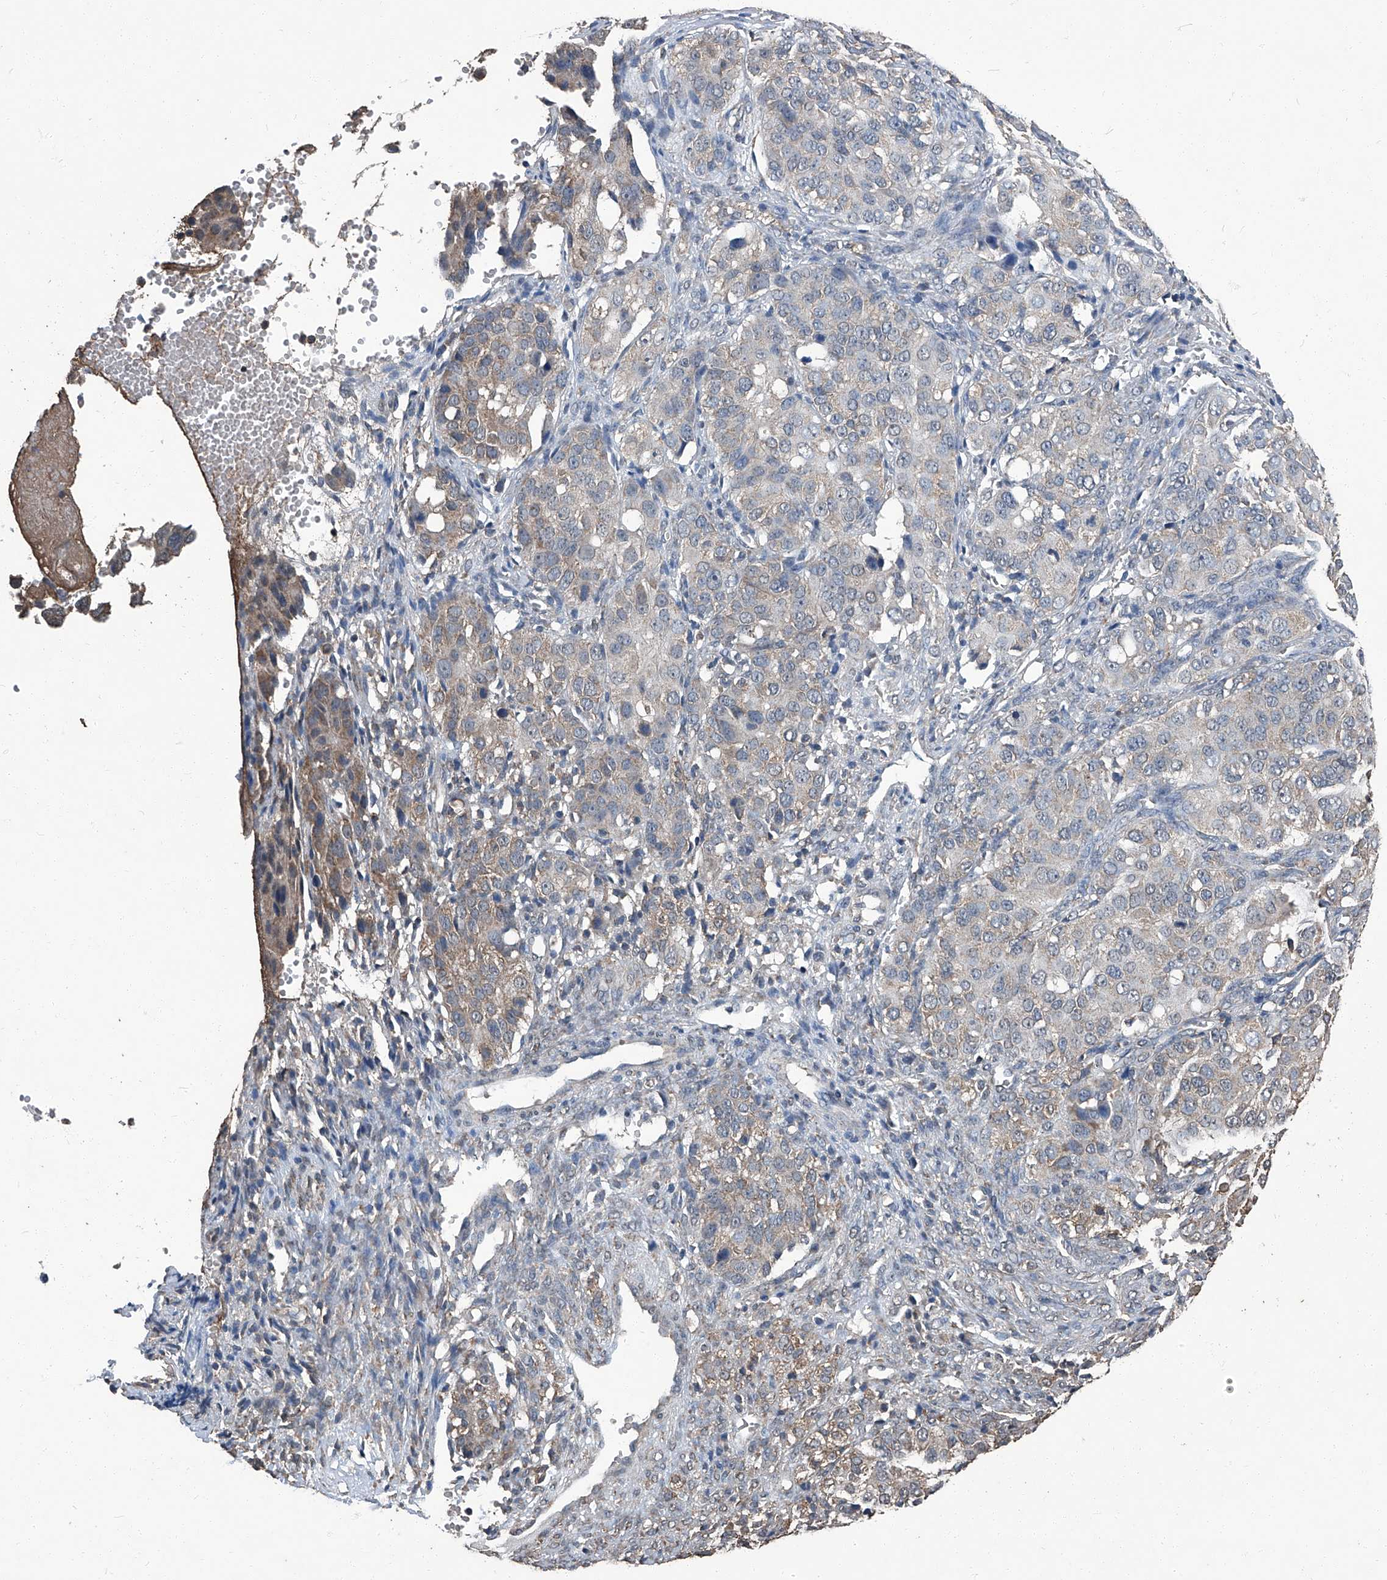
{"staining": {"intensity": "moderate", "quantity": "<25%", "location": "cytoplasmic/membranous"}, "tissue": "ovarian cancer", "cell_type": "Tumor cells", "image_type": "cancer", "snomed": [{"axis": "morphology", "description": "Carcinoma, endometroid"}, {"axis": "topography", "description": "Ovary"}], "caption": "IHC of human ovarian cancer reveals low levels of moderate cytoplasmic/membranous expression in approximately <25% of tumor cells.", "gene": "STARD7", "patient": {"sex": "female", "age": 51}}